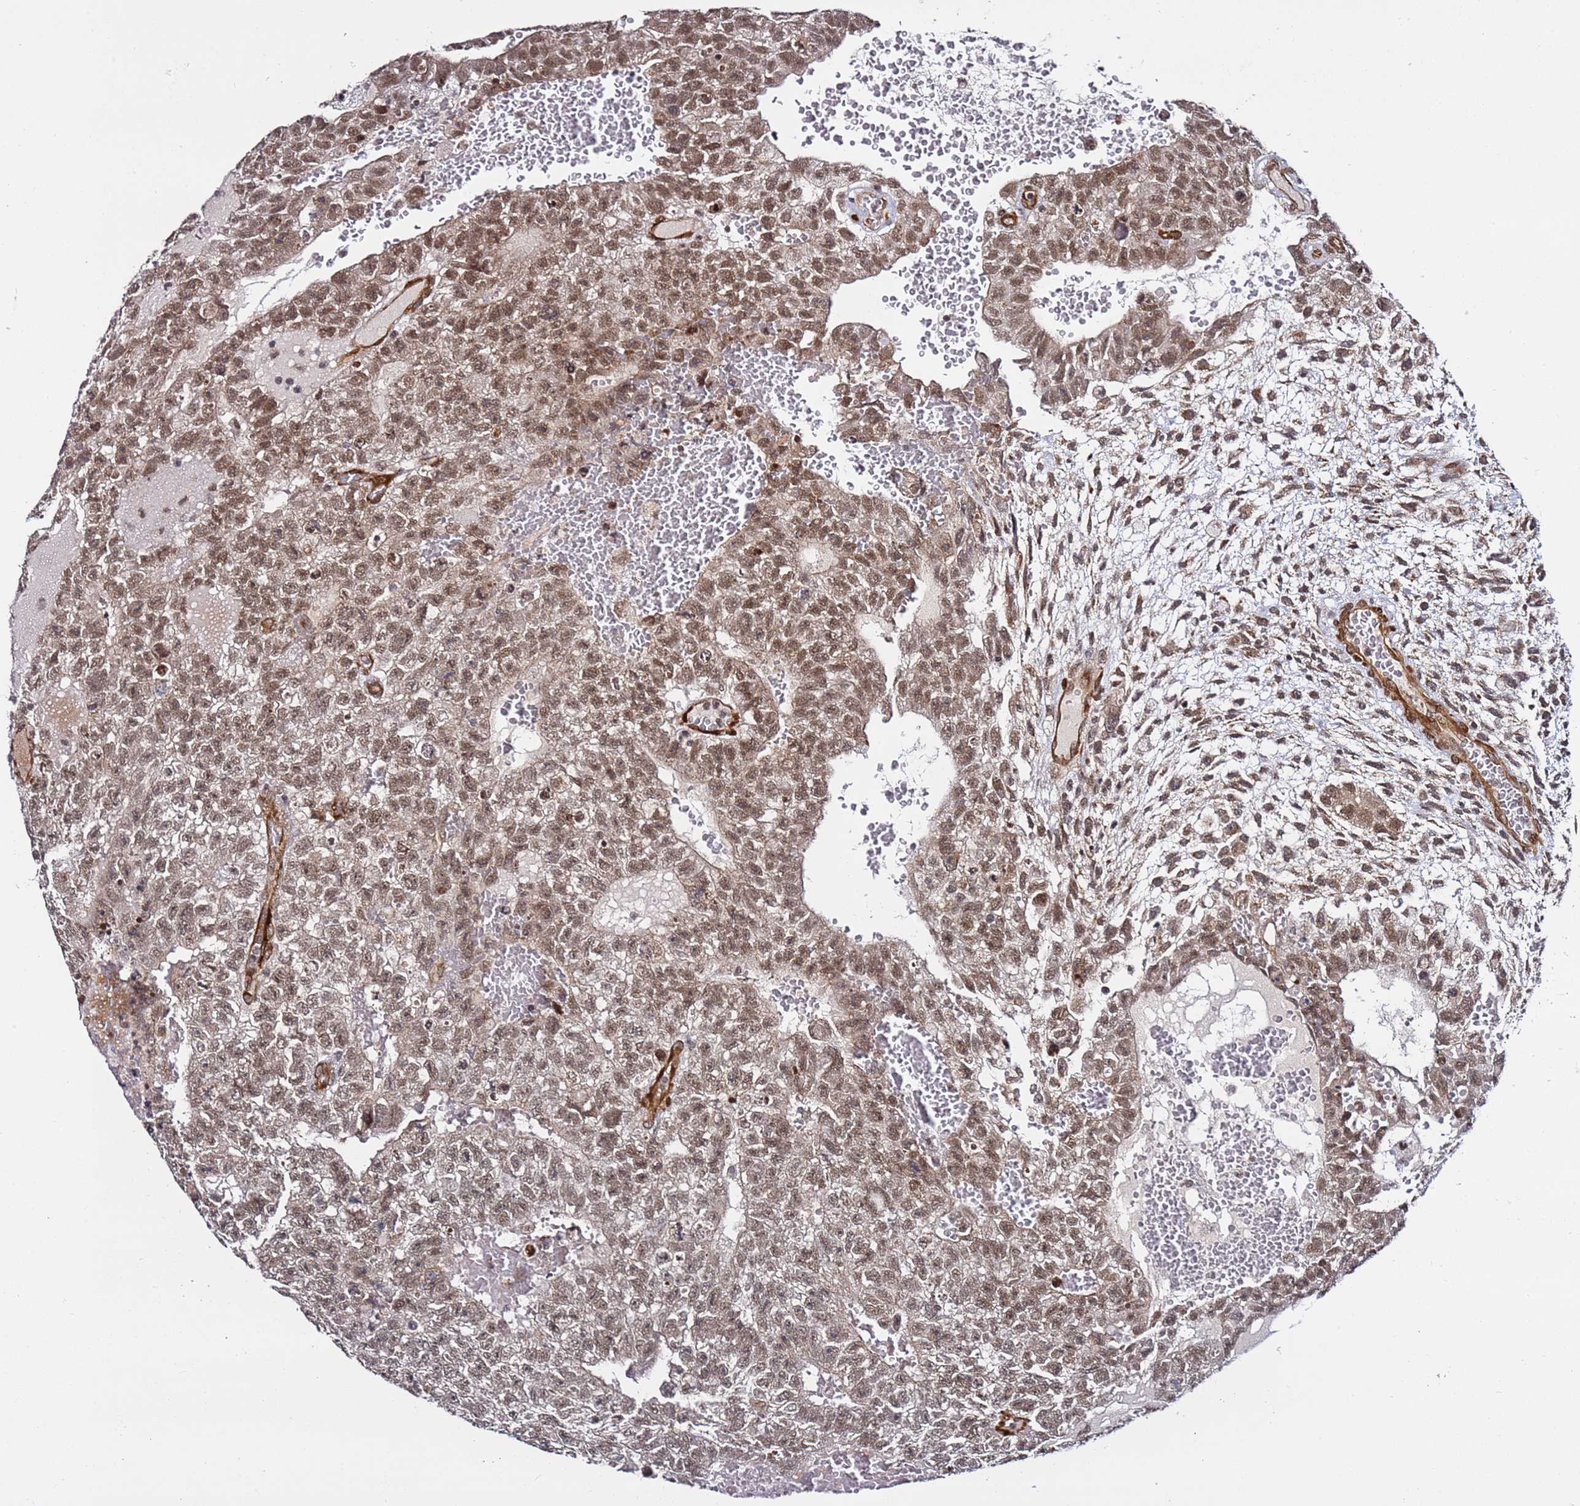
{"staining": {"intensity": "moderate", "quantity": ">75%", "location": "nuclear"}, "tissue": "testis cancer", "cell_type": "Tumor cells", "image_type": "cancer", "snomed": [{"axis": "morphology", "description": "Carcinoma, Embryonal, NOS"}, {"axis": "topography", "description": "Testis"}], "caption": "The micrograph shows a brown stain indicating the presence of a protein in the nuclear of tumor cells in testis embryonal carcinoma.", "gene": "POLR2D", "patient": {"sex": "male", "age": 26}}